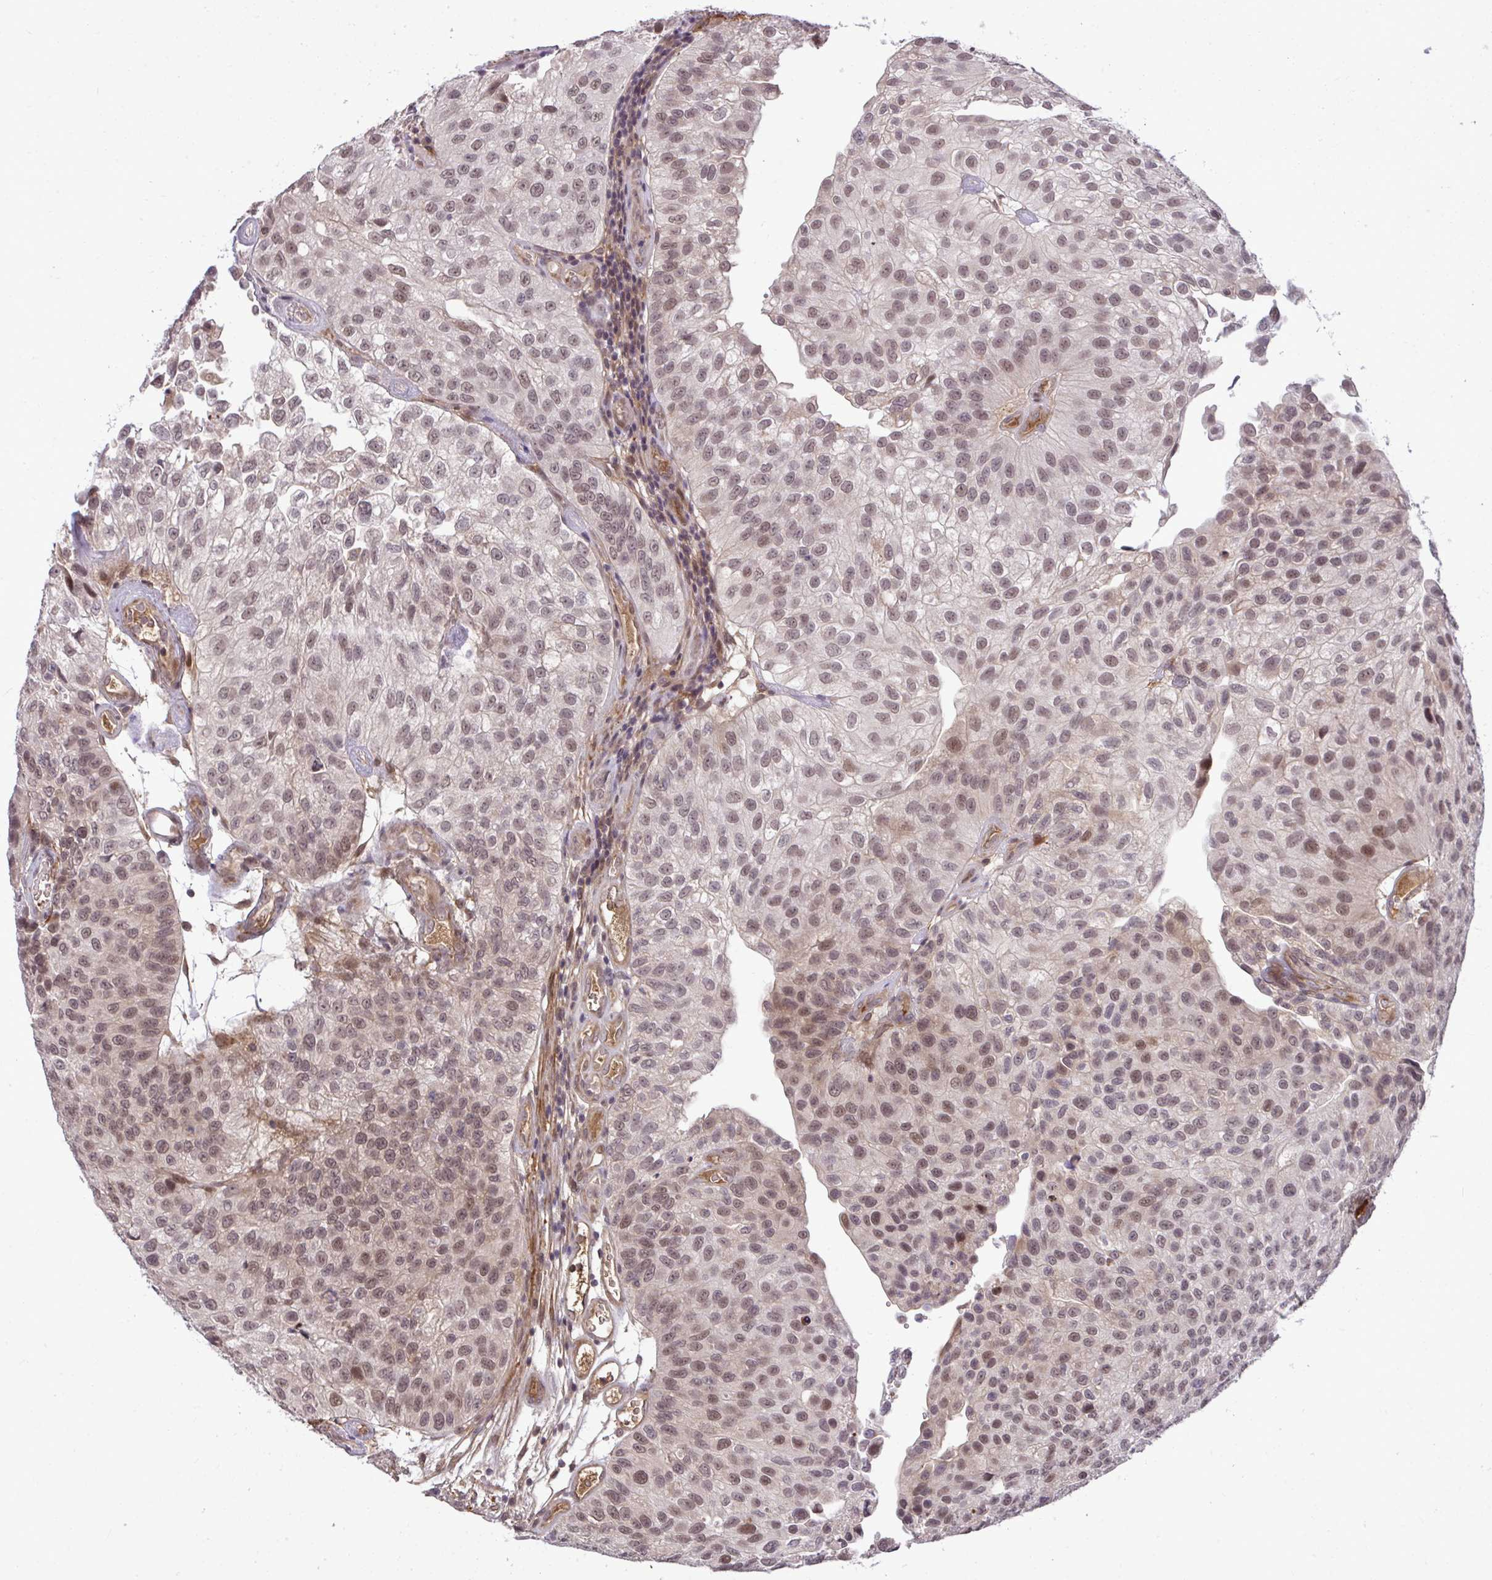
{"staining": {"intensity": "moderate", "quantity": ">75%", "location": "nuclear"}, "tissue": "urothelial cancer", "cell_type": "Tumor cells", "image_type": "cancer", "snomed": [{"axis": "morphology", "description": "Urothelial carcinoma, NOS"}, {"axis": "topography", "description": "Urinary bladder"}], "caption": "This image exhibits immunohistochemistry (IHC) staining of transitional cell carcinoma, with medium moderate nuclear expression in about >75% of tumor cells.", "gene": "ZSCAN9", "patient": {"sex": "male", "age": 87}}